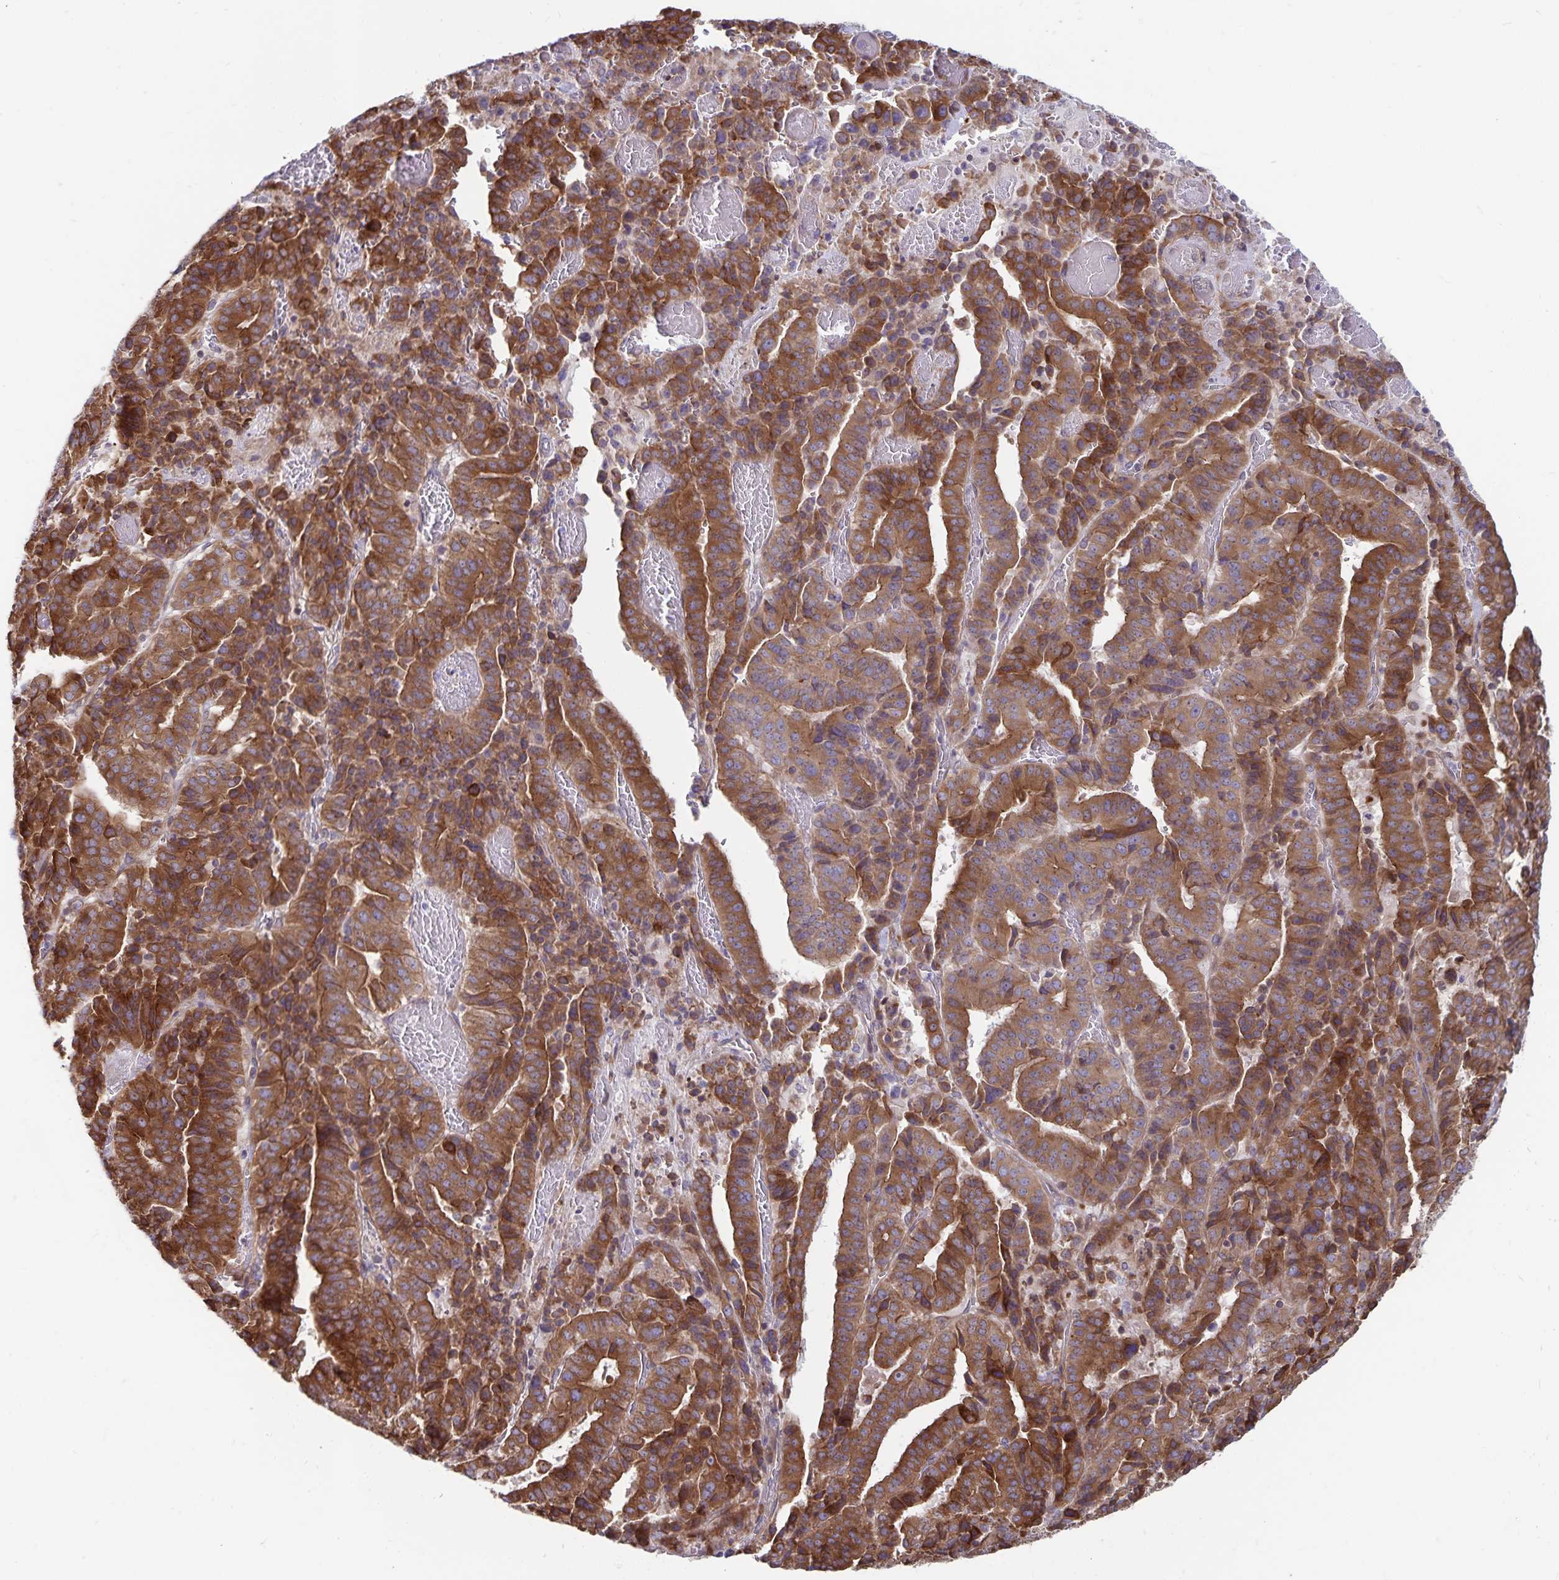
{"staining": {"intensity": "moderate", "quantity": ">75%", "location": "cytoplasmic/membranous"}, "tissue": "stomach cancer", "cell_type": "Tumor cells", "image_type": "cancer", "snomed": [{"axis": "morphology", "description": "Adenocarcinoma, NOS"}, {"axis": "topography", "description": "Stomach"}], "caption": "Immunohistochemistry (IHC) staining of stomach cancer, which shows medium levels of moderate cytoplasmic/membranous positivity in approximately >75% of tumor cells indicating moderate cytoplasmic/membranous protein staining. The staining was performed using DAB (brown) for protein detection and nuclei were counterstained in hematoxylin (blue).", "gene": "SEC62", "patient": {"sex": "male", "age": 48}}